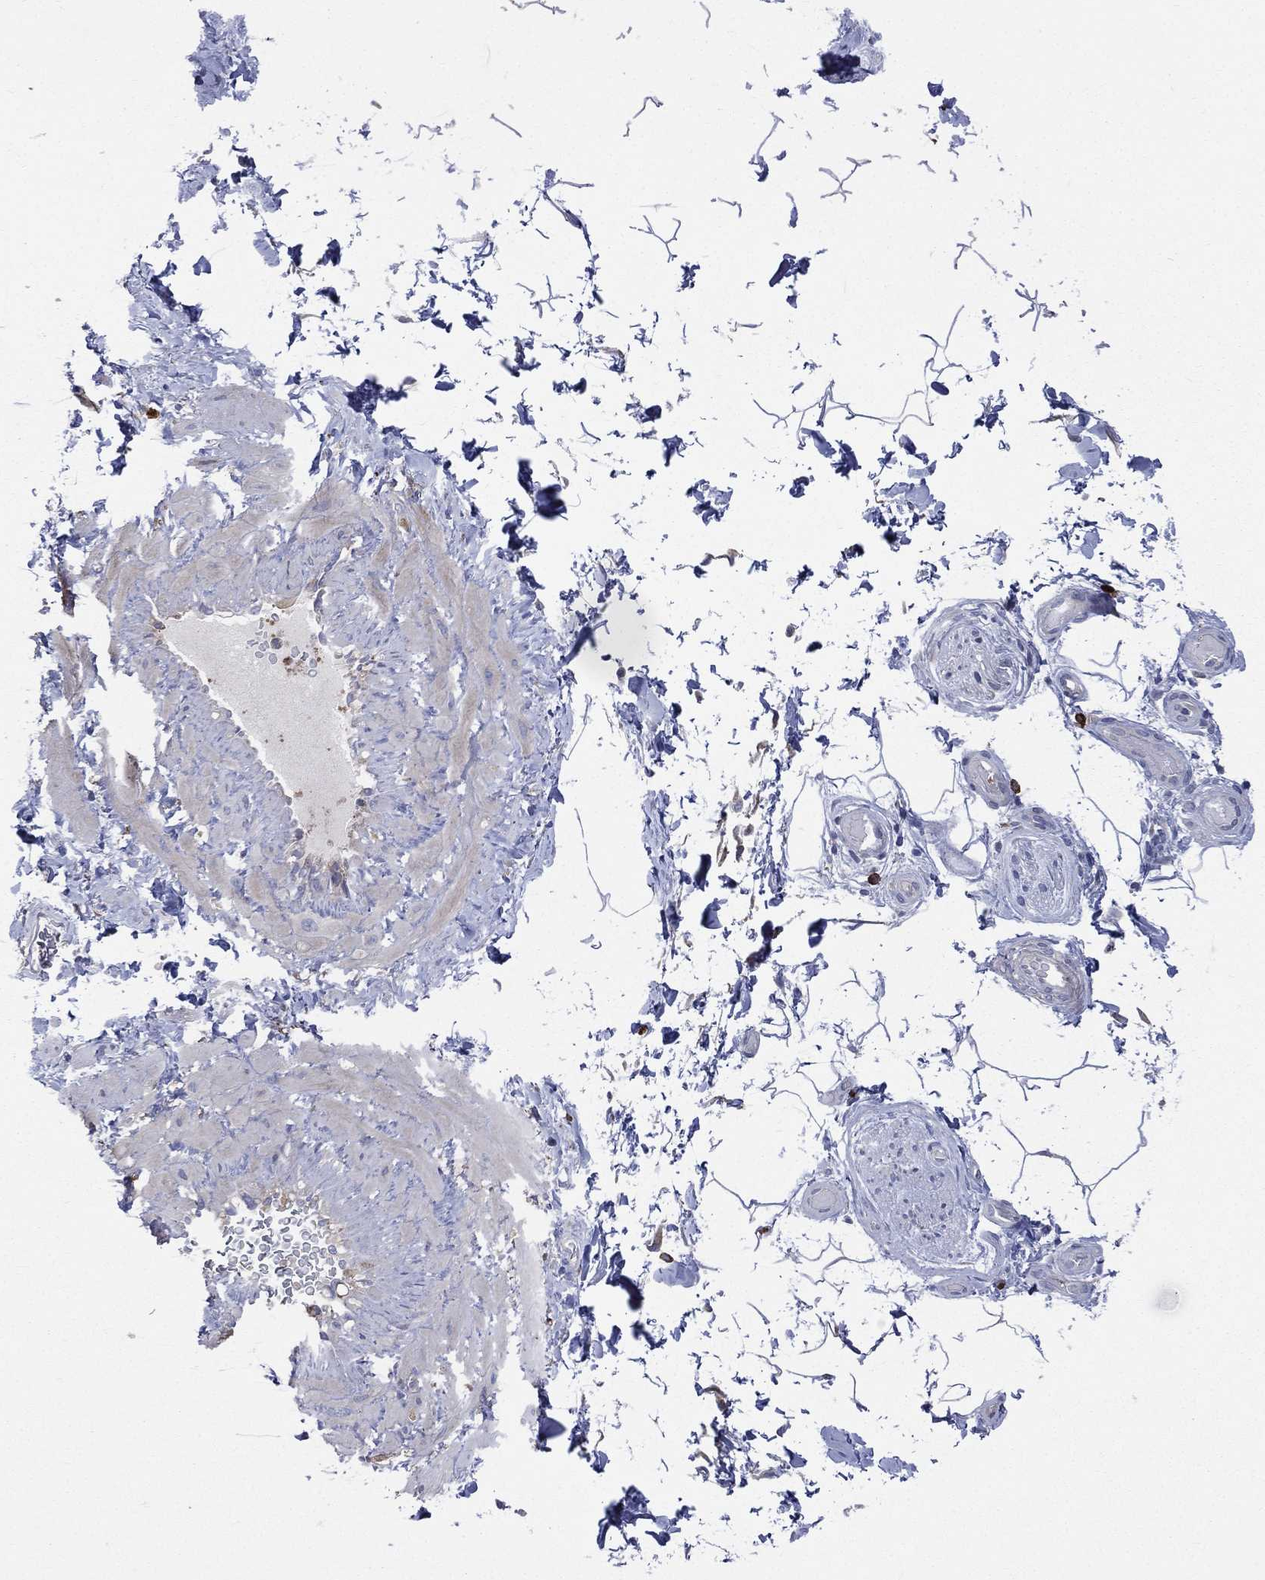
{"staining": {"intensity": "negative", "quantity": "none", "location": "none"}, "tissue": "adipose tissue", "cell_type": "Adipocytes", "image_type": "normal", "snomed": [{"axis": "morphology", "description": "Normal tissue, NOS"}, {"axis": "topography", "description": "Soft tissue"}, {"axis": "topography", "description": "Vascular tissue"}], "caption": "This is a photomicrograph of immunohistochemistry staining of normal adipose tissue, which shows no expression in adipocytes.", "gene": "CCDC159", "patient": {"sex": "male", "age": 41}}